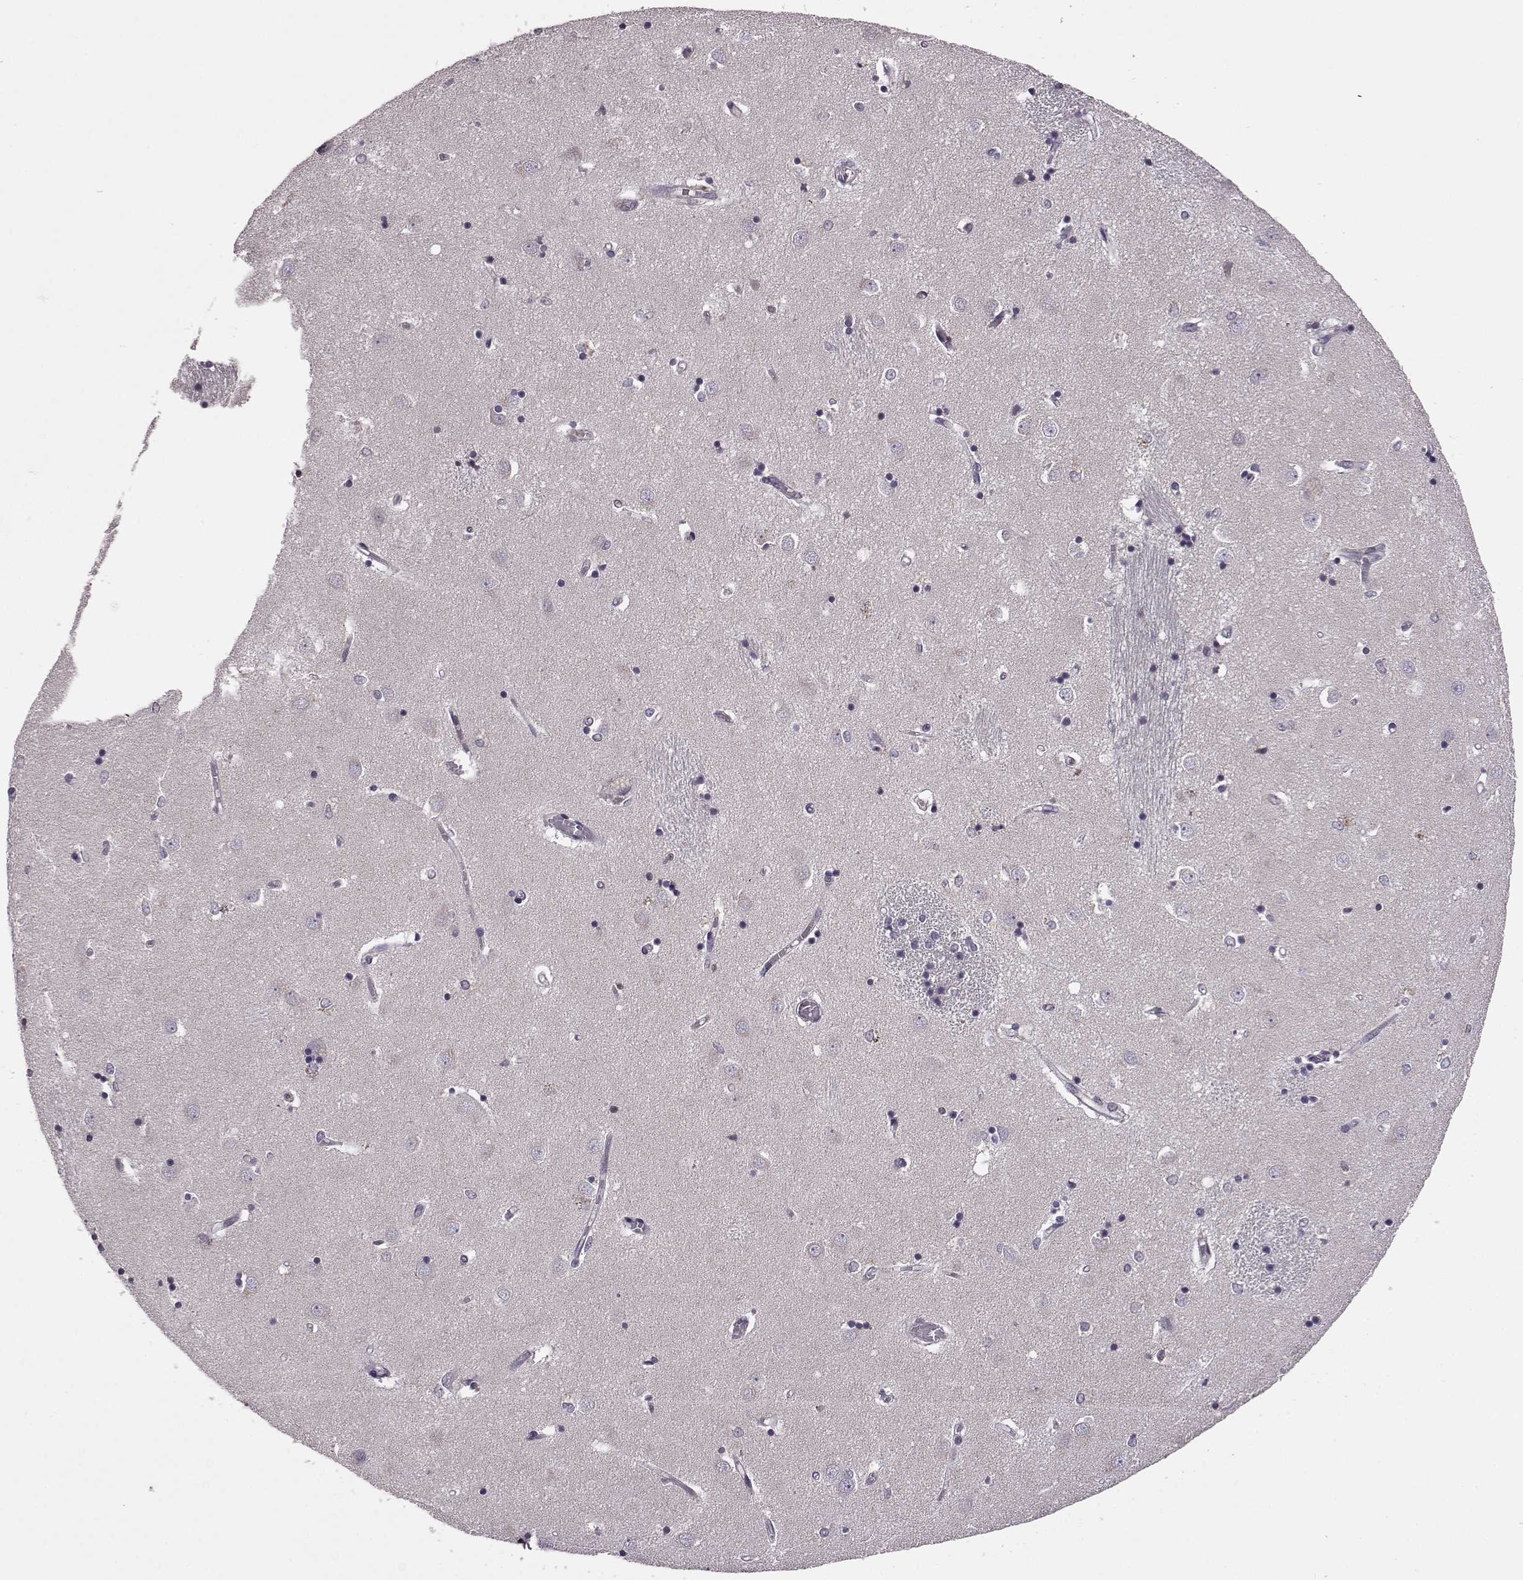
{"staining": {"intensity": "negative", "quantity": "none", "location": "none"}, "tissue": "caudate", "cell_type": "Glial cells", "image_type": "normal", "snomed": [{"axis": "morphology", "description": "Normal tissue, NOS"}, {"axis": "topography", "description": "Lateral ventricle wall"}], "caption": "IHC image of benign caudate: caudate stained with DAB (3,3'-diaminobenzidine) shows no significant protein staining in glial cells.", "gene": "CDC42SE1", "patient": {"sex": "male", "age": 54}}